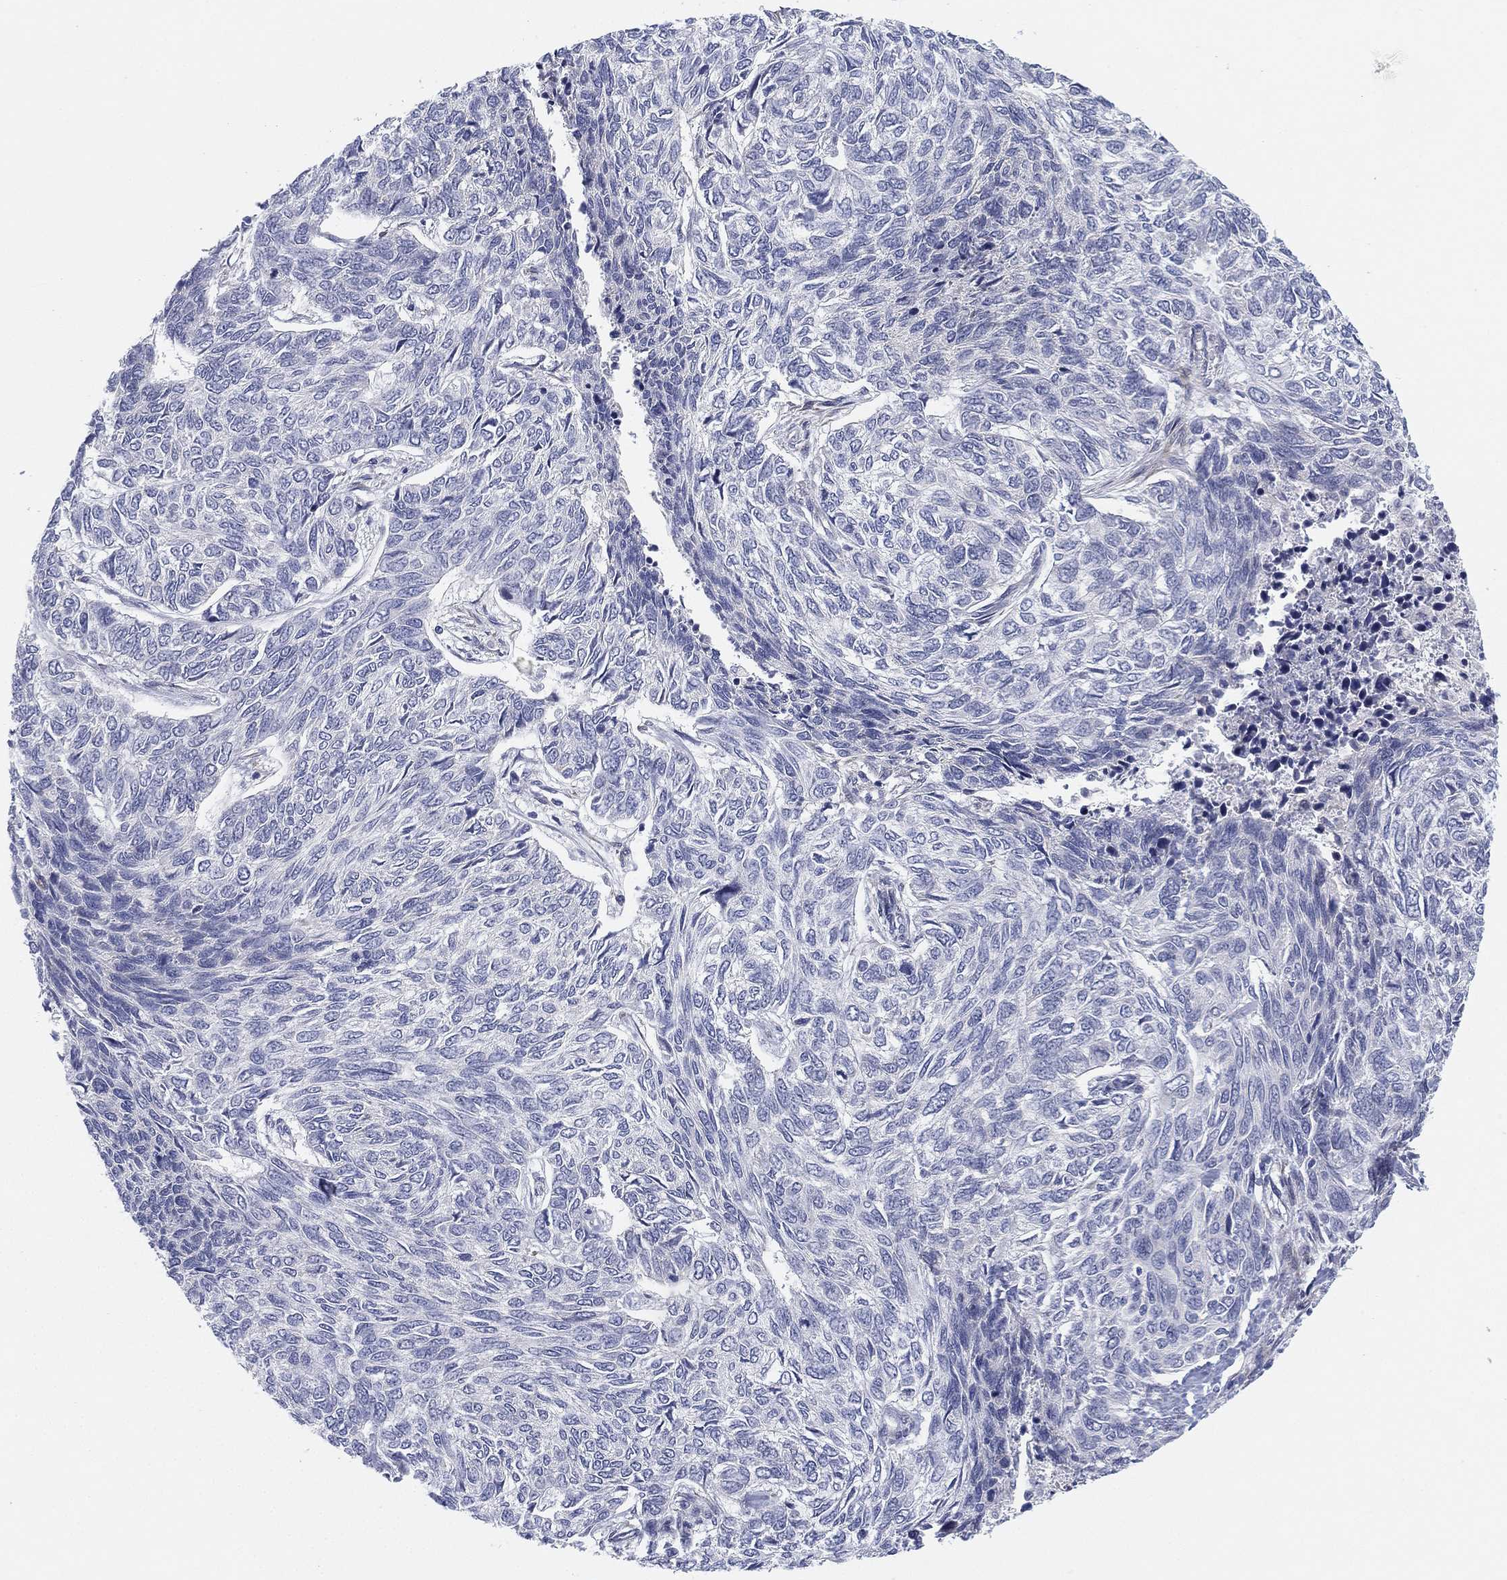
{"staining": {"intensity": "negative", "quantity": "none", "location": "none"}, "tissue": "skin cancer", "cell_type": "Tumor cells", "image_type": "cancer", "snomed": [{"axis": "morphology", "description": "Basal cell carcinoma"}, {"axis": "topography", "description": "Skin"}], "caption": "Protein analysis of skin basal cell carcinoma demonstrates no significant expression in tumor cells.", "gene": "MLF1", "patient": {"sex": "female", "age": 65}}